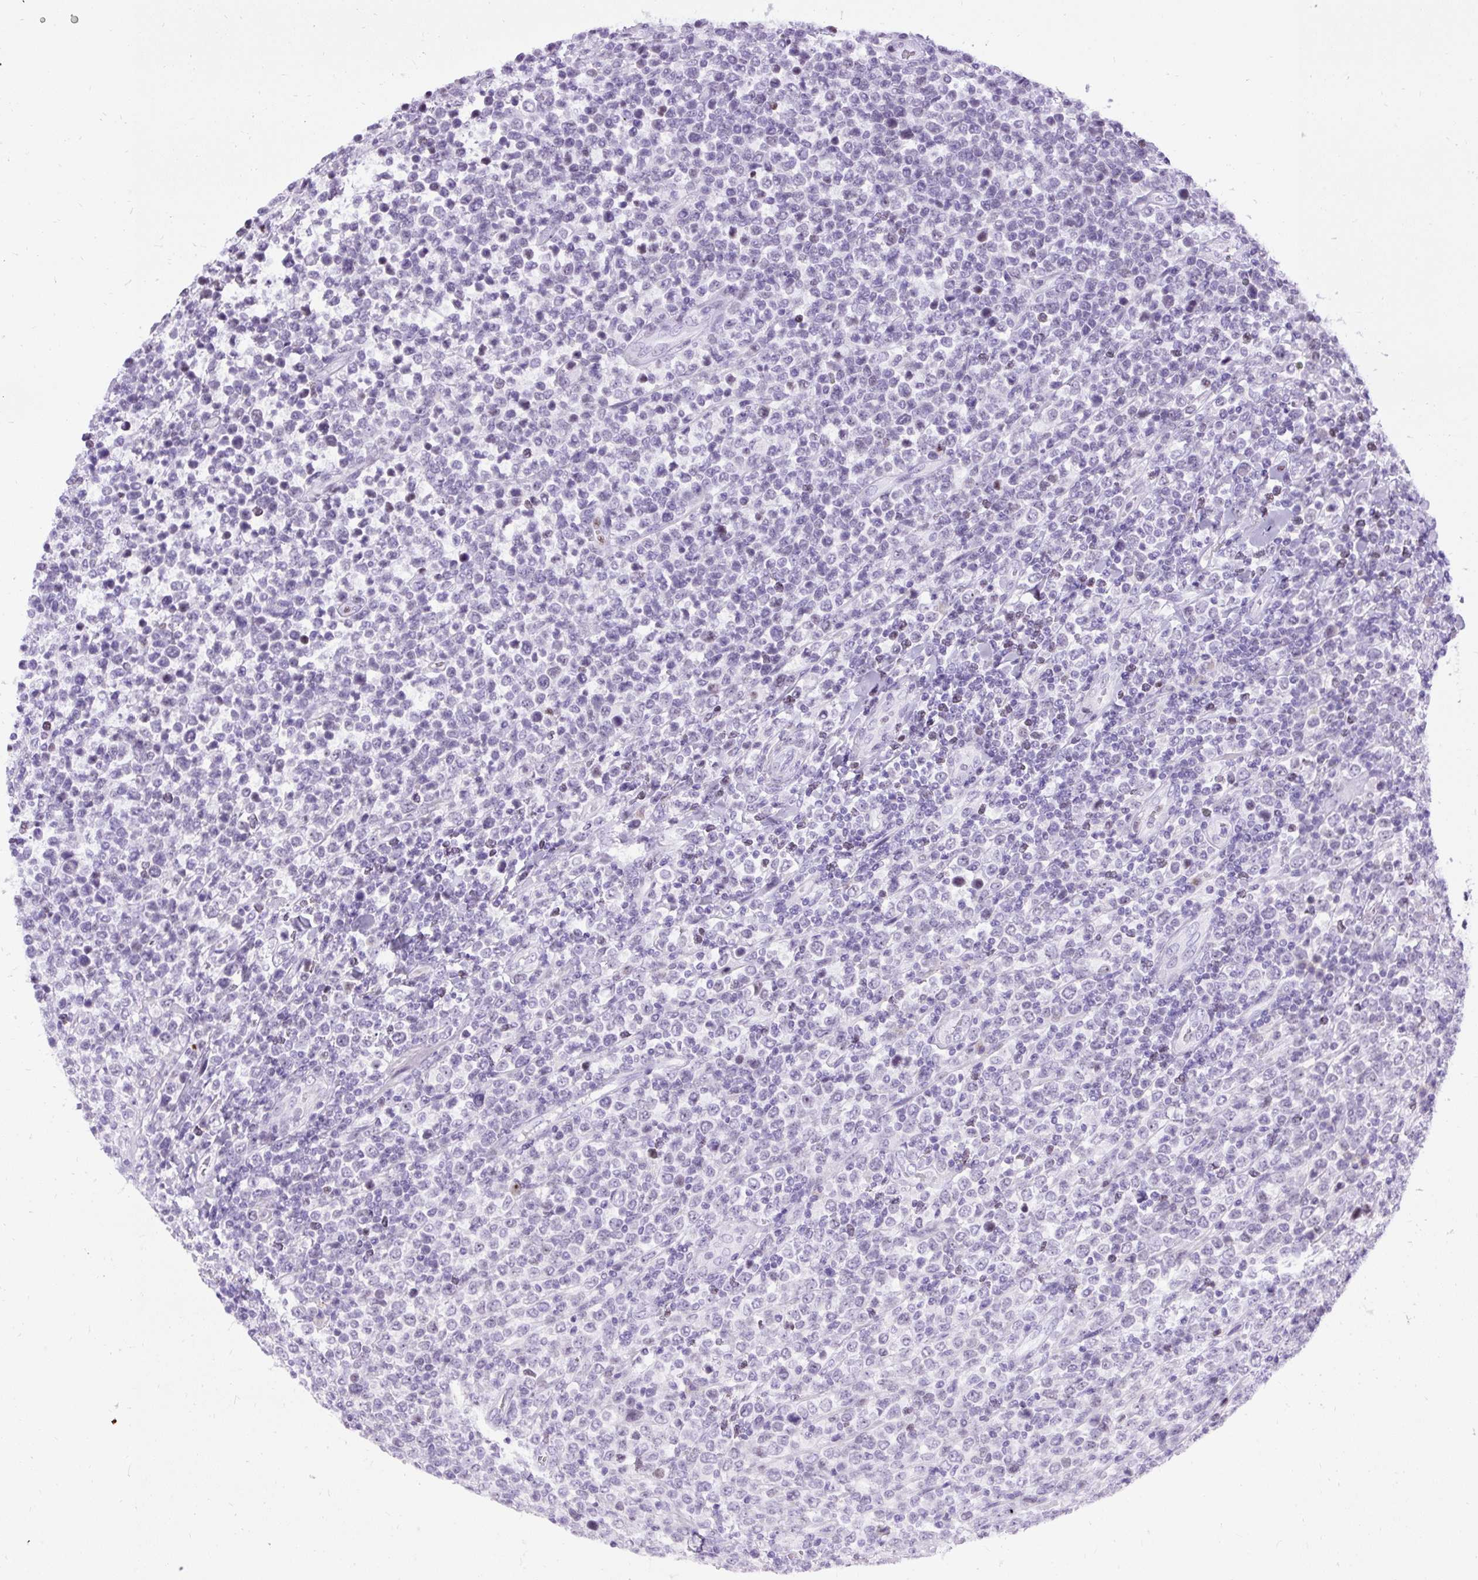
{"staining": {"intensity": "negative", "quantity": "none", "location": "none"}, "tissue": "lymphoma", "cell_type": "Tumor cells", "image_type": "cancer", "snomed": [{"axis": "morphology", "description": "Malignant lymphoma, non-Hodgkin's type, High grade"}, {"axis": "topography", "description": "Soft tissue"}], "caption": "High power microscopy histopathology image of an immunohistochemistry (IHC) image of high-grade malignant lymphoma, non-Hodgkin's type, revealing no significant expression in tumor cells. (DAB immunohistochemistry, high magnification).", "gene": "SPC24", "patient": {"sex": "female", "age": 56}}